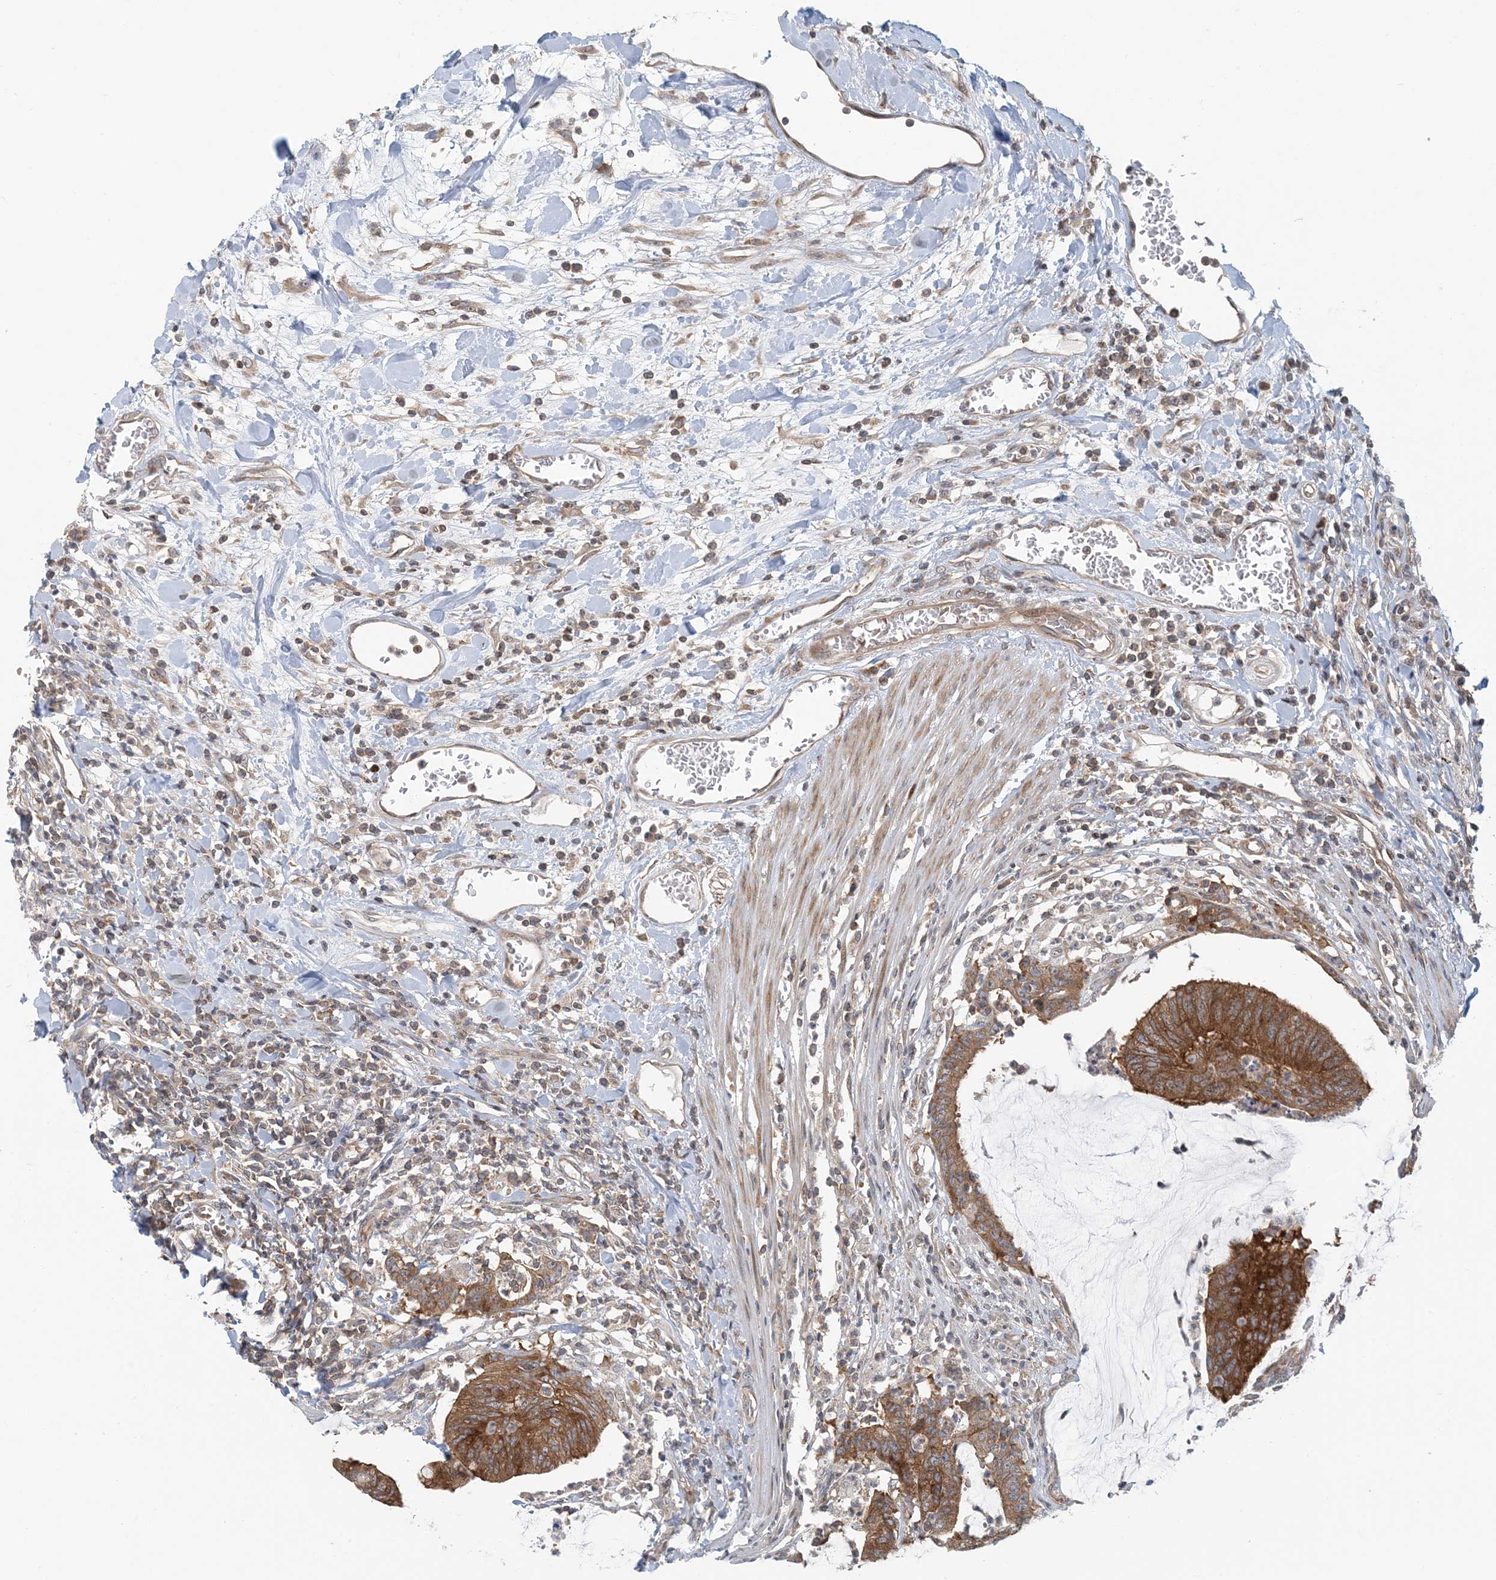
{"staining": {"intensity": "strong", "quantity": ">75%", "location": "cytoplasmic/membranous"}, "tissue": "colorectal cancer", "cell_type": "Tumor cells", "image_type": "cancer", "snomed": [{"axis": "morphology", "description": "Adenocarcinoma, NOS"}, {"axis": "topography", "description": "Rectum"}], "caption": "IHC micrograph of colorectal cancer (adenocarcinoma) stained for a protein (brown), which displays high levels of strong cytoplasmic/membranous expression in about >75% of tumor cells.", "gene": "ATP13A2", "patient": {"sex": "female", "age": 66}}